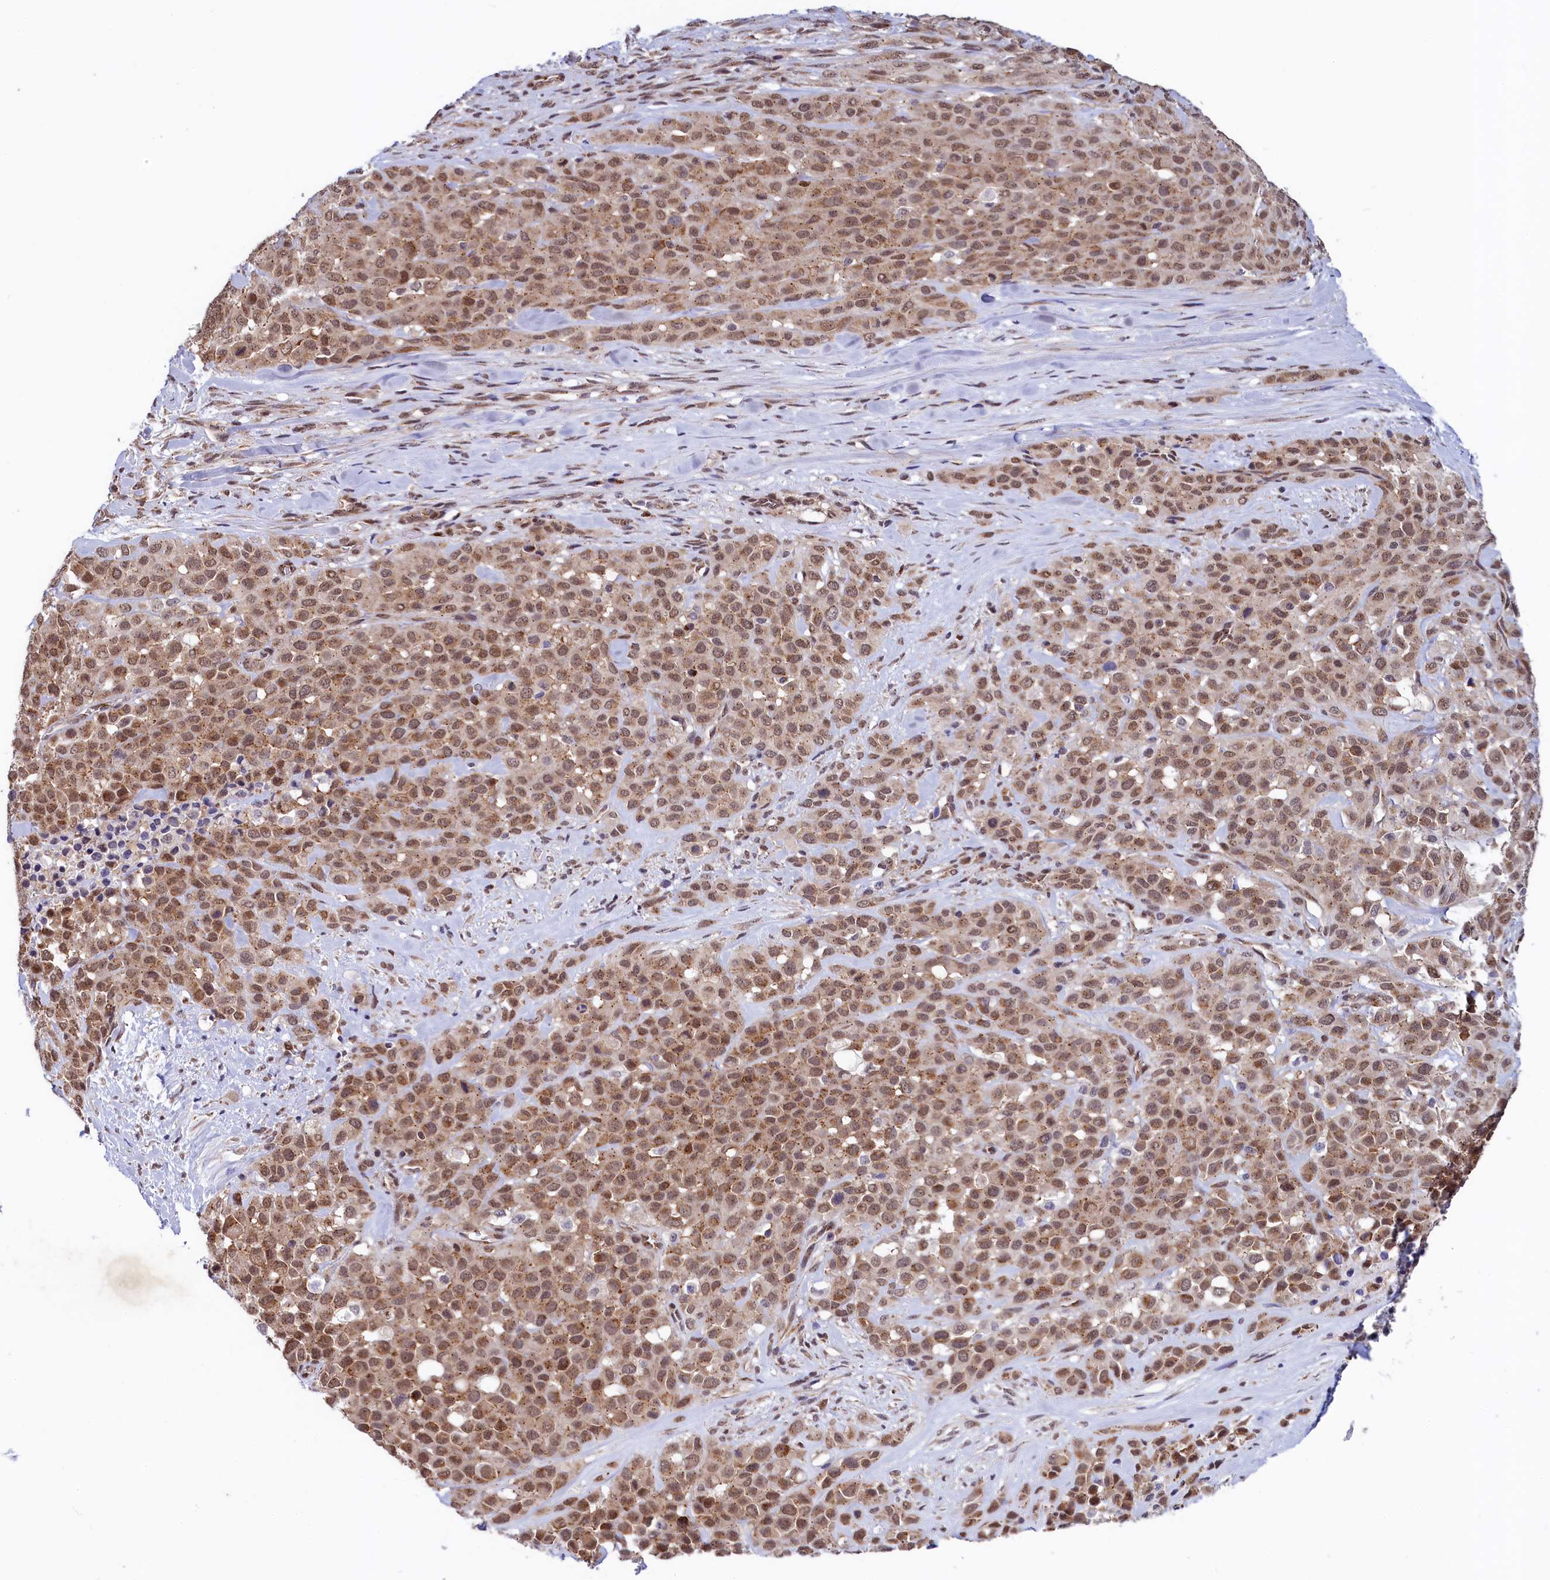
{"staining": {"intensity": "moderate", "quantity": ">75%", "location": "cytoplasmic/membranous,nuclear"}, "tissue": "melanoma", "cell_type": "Tumor cells", "image_type": "cancer", "snomed": [{"axis": "morphology", "description": "Malignant melanoma, Metastatic site"}, {"axis": "topography", "description": "Skin"}], "caption": "Human malignant melanoma (metastatic site) stained with a brown dye exhibits moderate cytoplasmic/membranous and nuclear positive positivity in approximately >75% of tumor cells.", "gene": "SEC24C", "patient": {"sex": "female", "age": 81}}